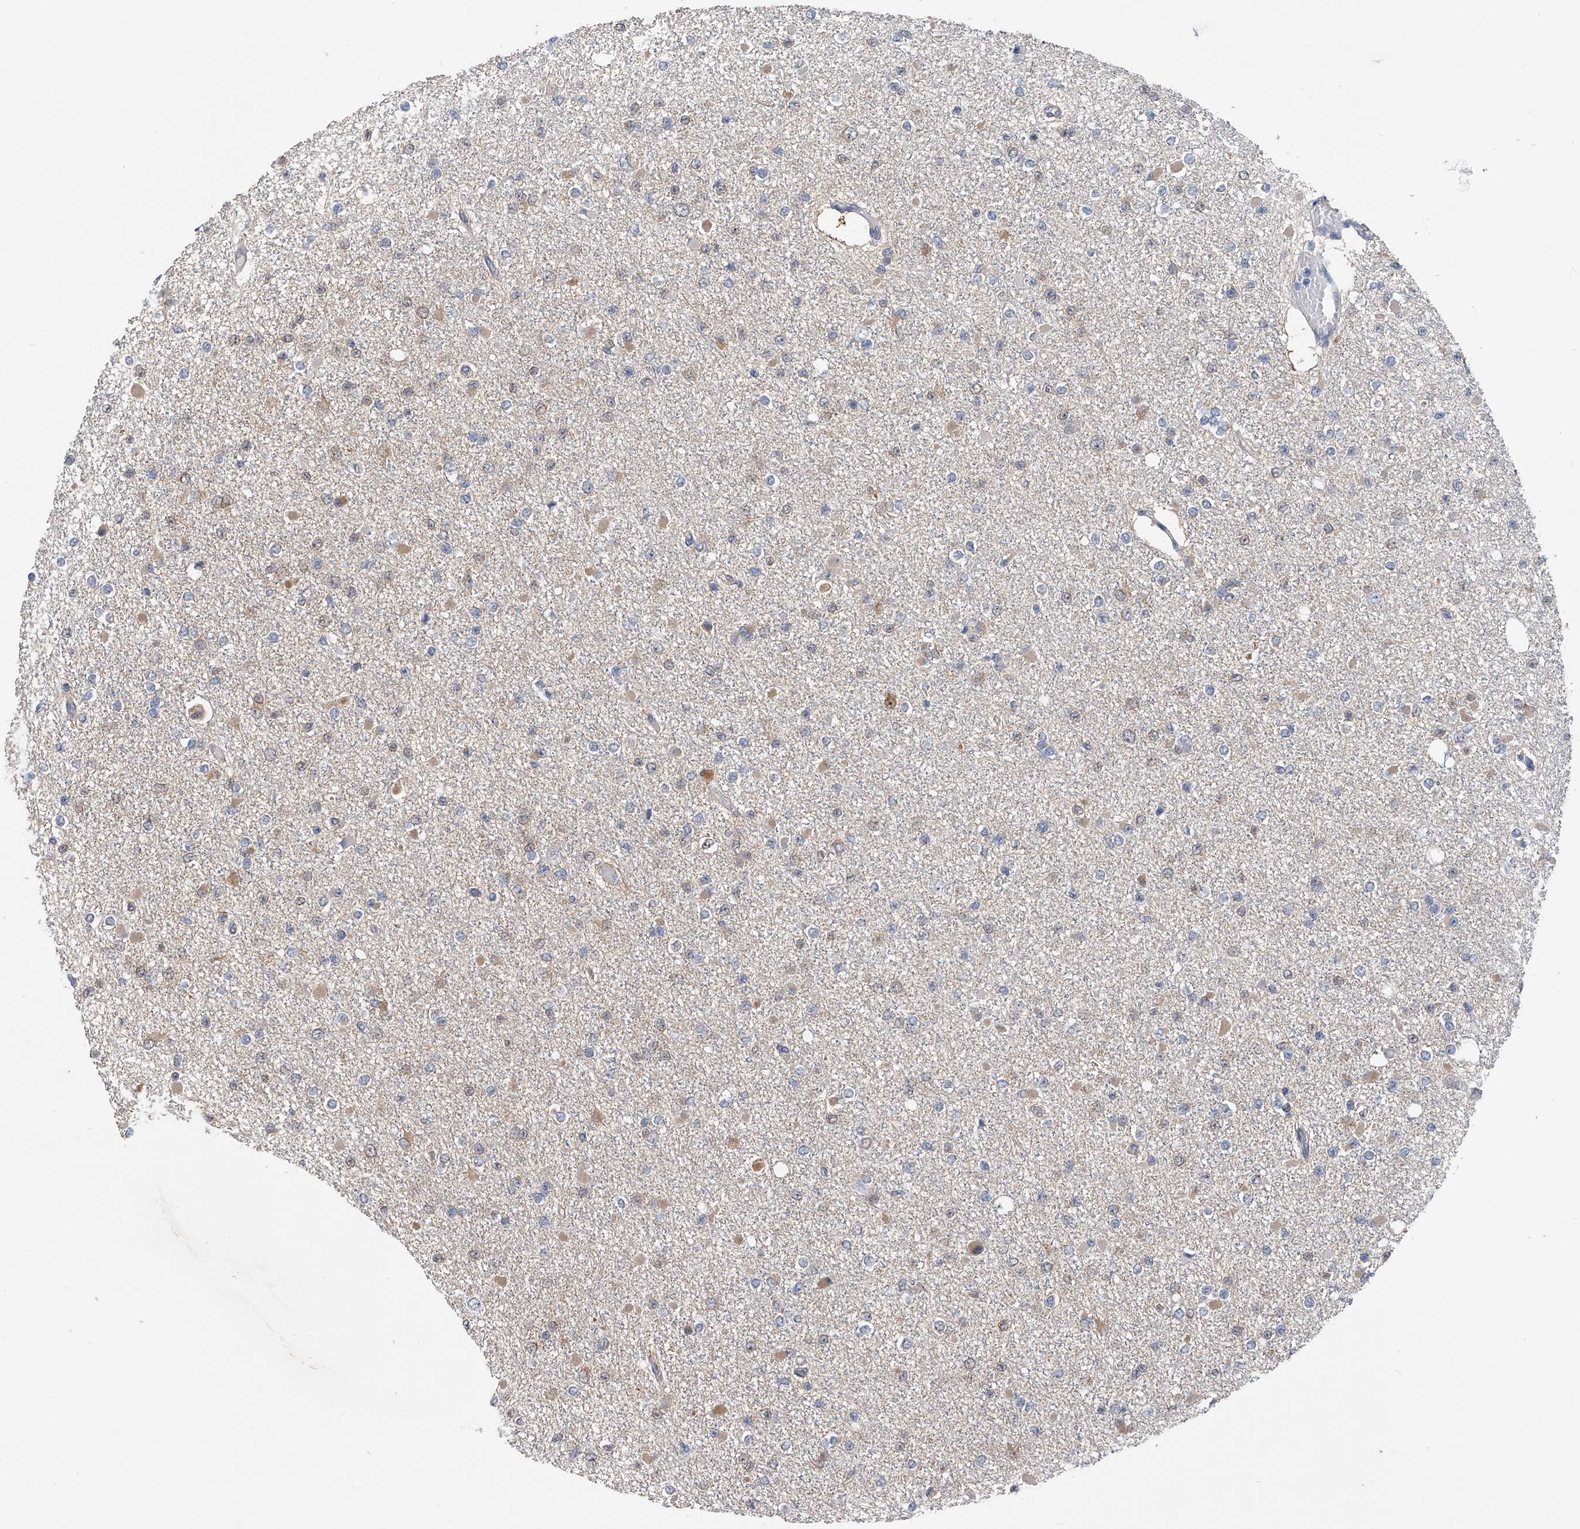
{"staining": {"intensity": "negative", "quantity": "none", "location": "none"}, "tissue": "glioma", "cell_type": "Tumor cells", "image_type": "cancer", "snomed": [{"axis": "morphology", "description": "Glioma, malignant, Low grade"}, {"axis": "topography", "description": "Brain"}], "caption": "Human low-grade glioma (malignant) stained for a protein using immunohistochemistry exhibits no staining in tumor cells.", "gene": "PGM3", "patient": {"sex": "female", "age": 22}}